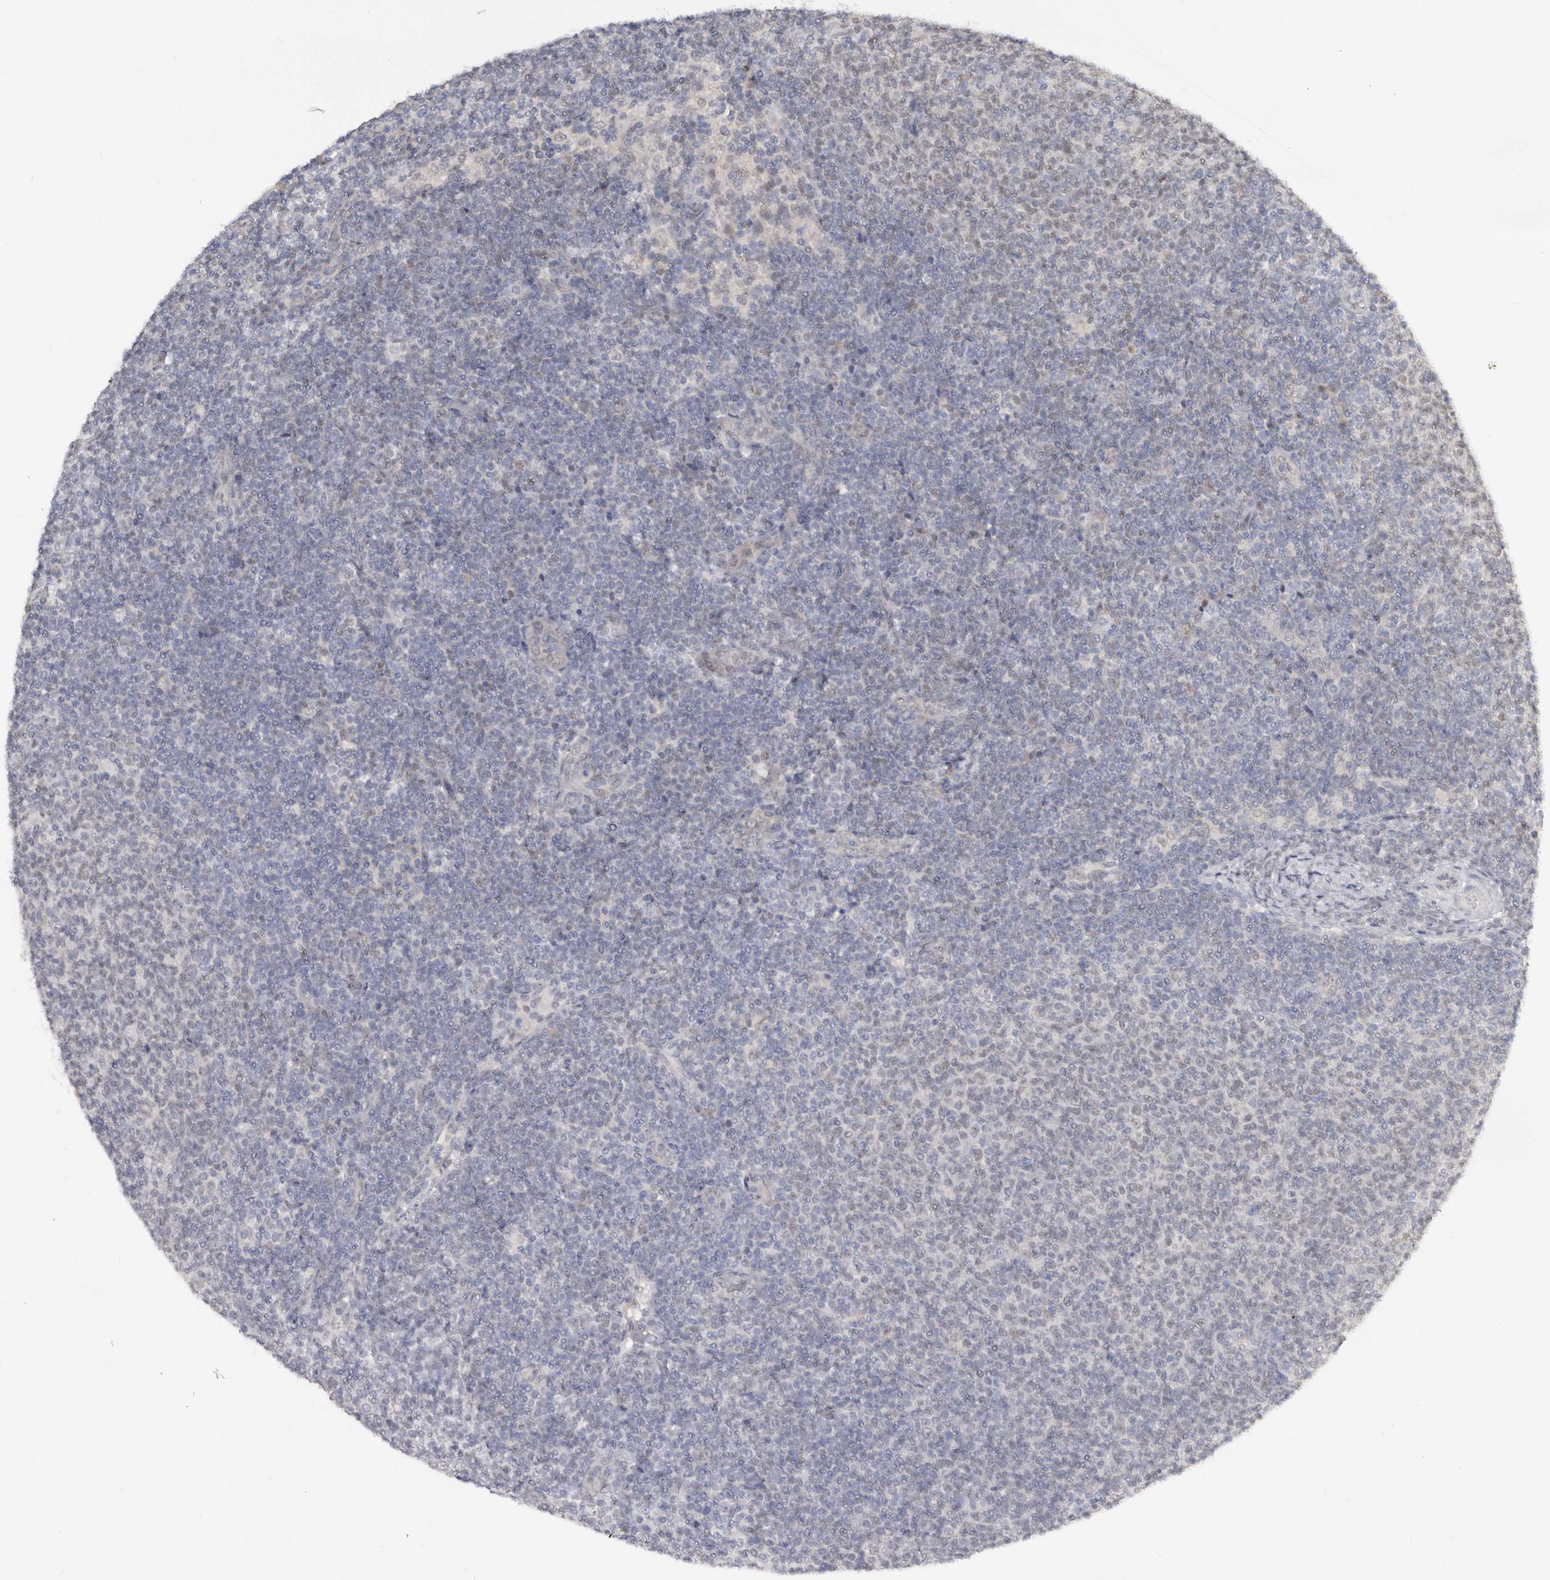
{"staining": {"intensity": "negative", "quantity": "none", "location": "none"}, "tissue": "lymphoma", "cell_type": "Tumor cells", "image_type": "cancer", "snomed": [{"axis": "morphology", "description": "Malignant lymphoma, non-Hodgkin's type, Low grade"}, {"axis": "topography", "description": "Lymph node"}], "caption": "Immunohistochemical staining of human lymphoma displays no significant staining in tumor cells.", "gene": "RBKS", "patient": {"sex": "male", "age": 66}}